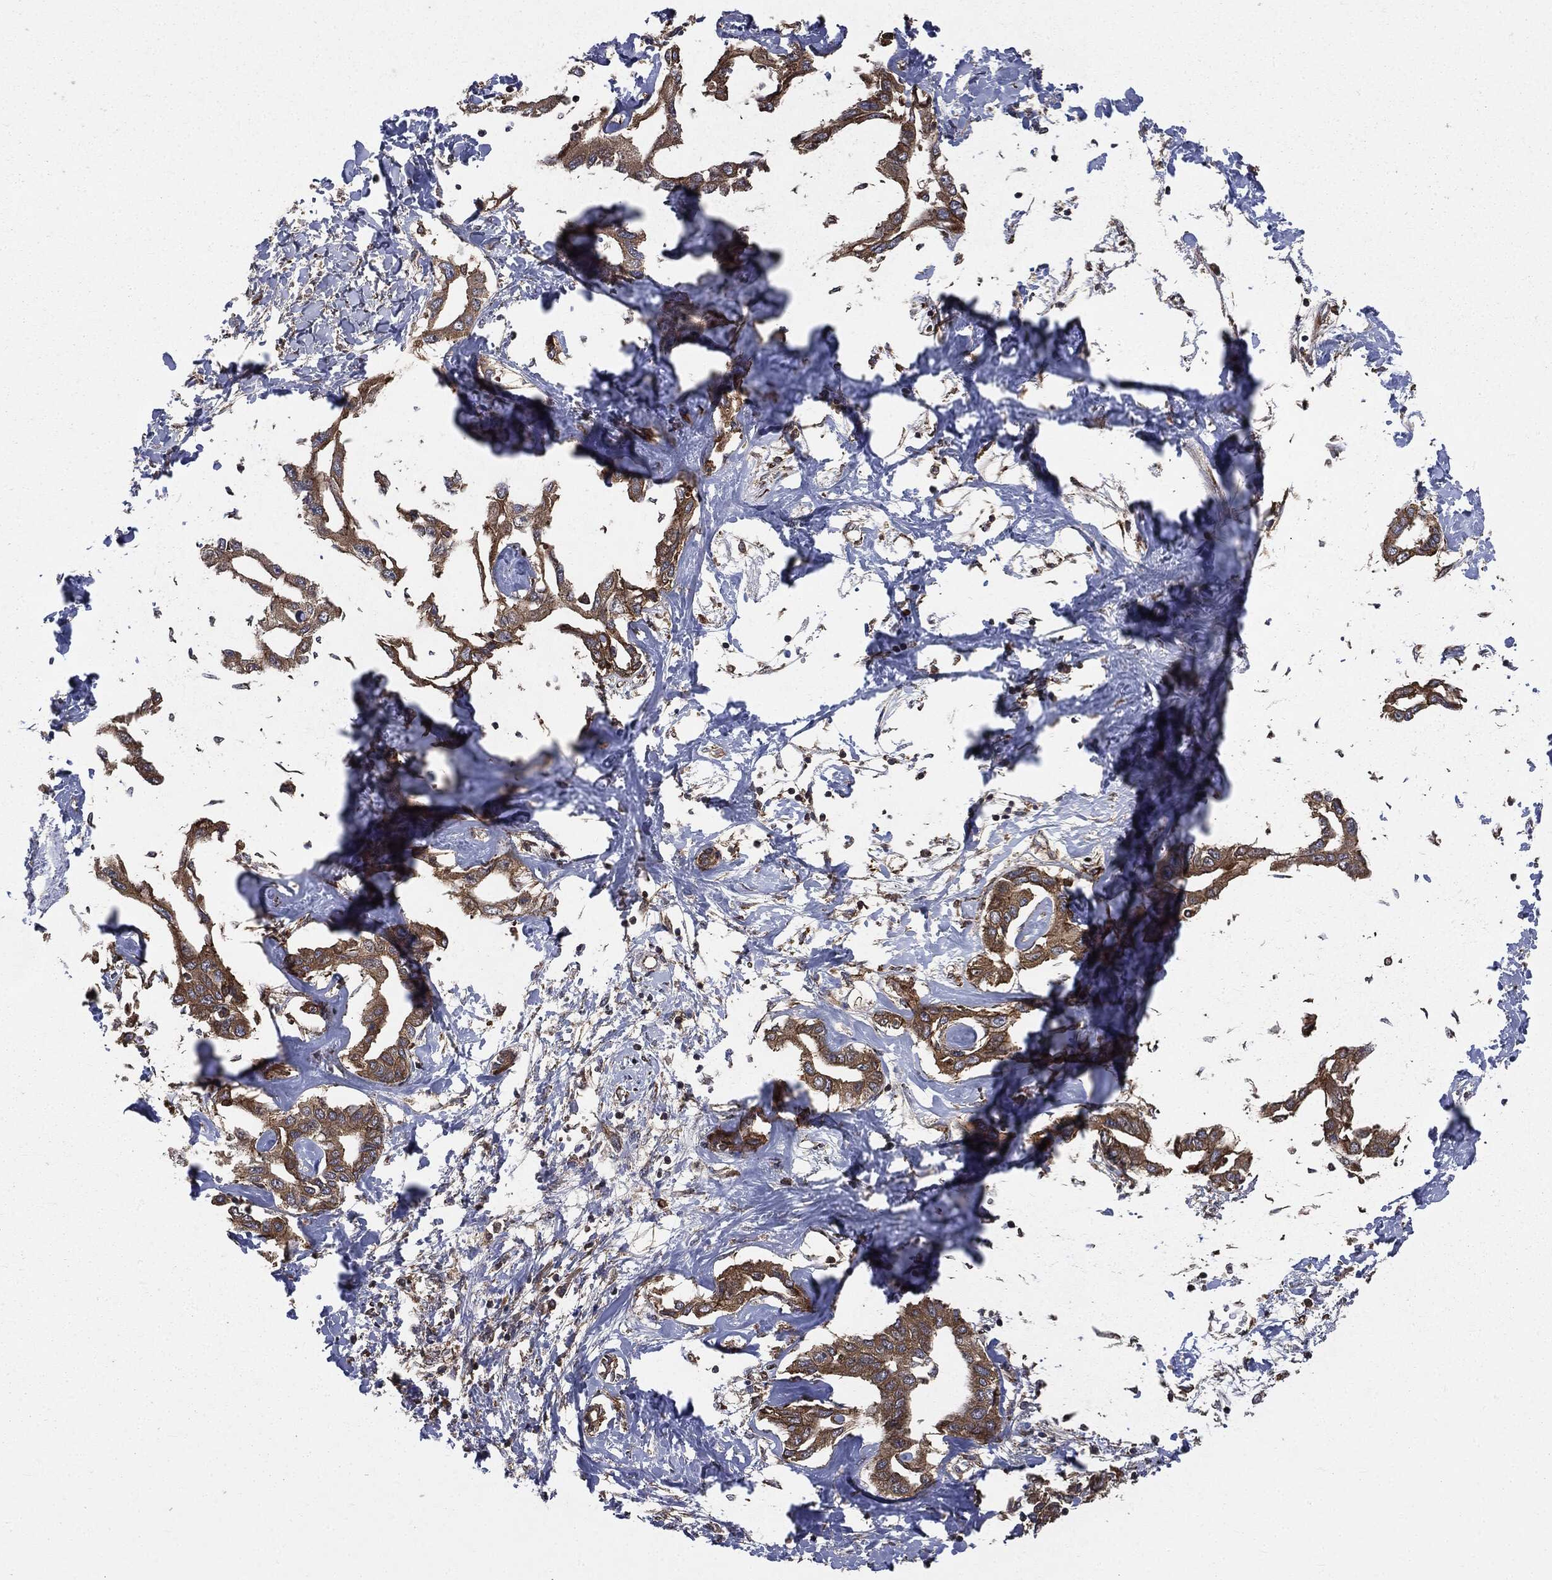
{"staining": {"intensity": "strong", "quantity": ">75%", "location": "cytoplasmic/membranous"}, "tissue": "liver cancer", "cell_type": "Tumor cells", "image_type": "cancer", "snomed": [{"axis": "morphology", "description": "Cholangiocarcinoma"}, {"axis": "topography", "description": "Liver"}], "caption": "Brown immunohistochemical staining in human liver cancer (cholangiocarcinoma) exhibits strong cytoplasmic/membranous expression in approximately >75% of tumor cells.", "gene": "PLOD3", "patient": {"sex": "male", "age": 59}}